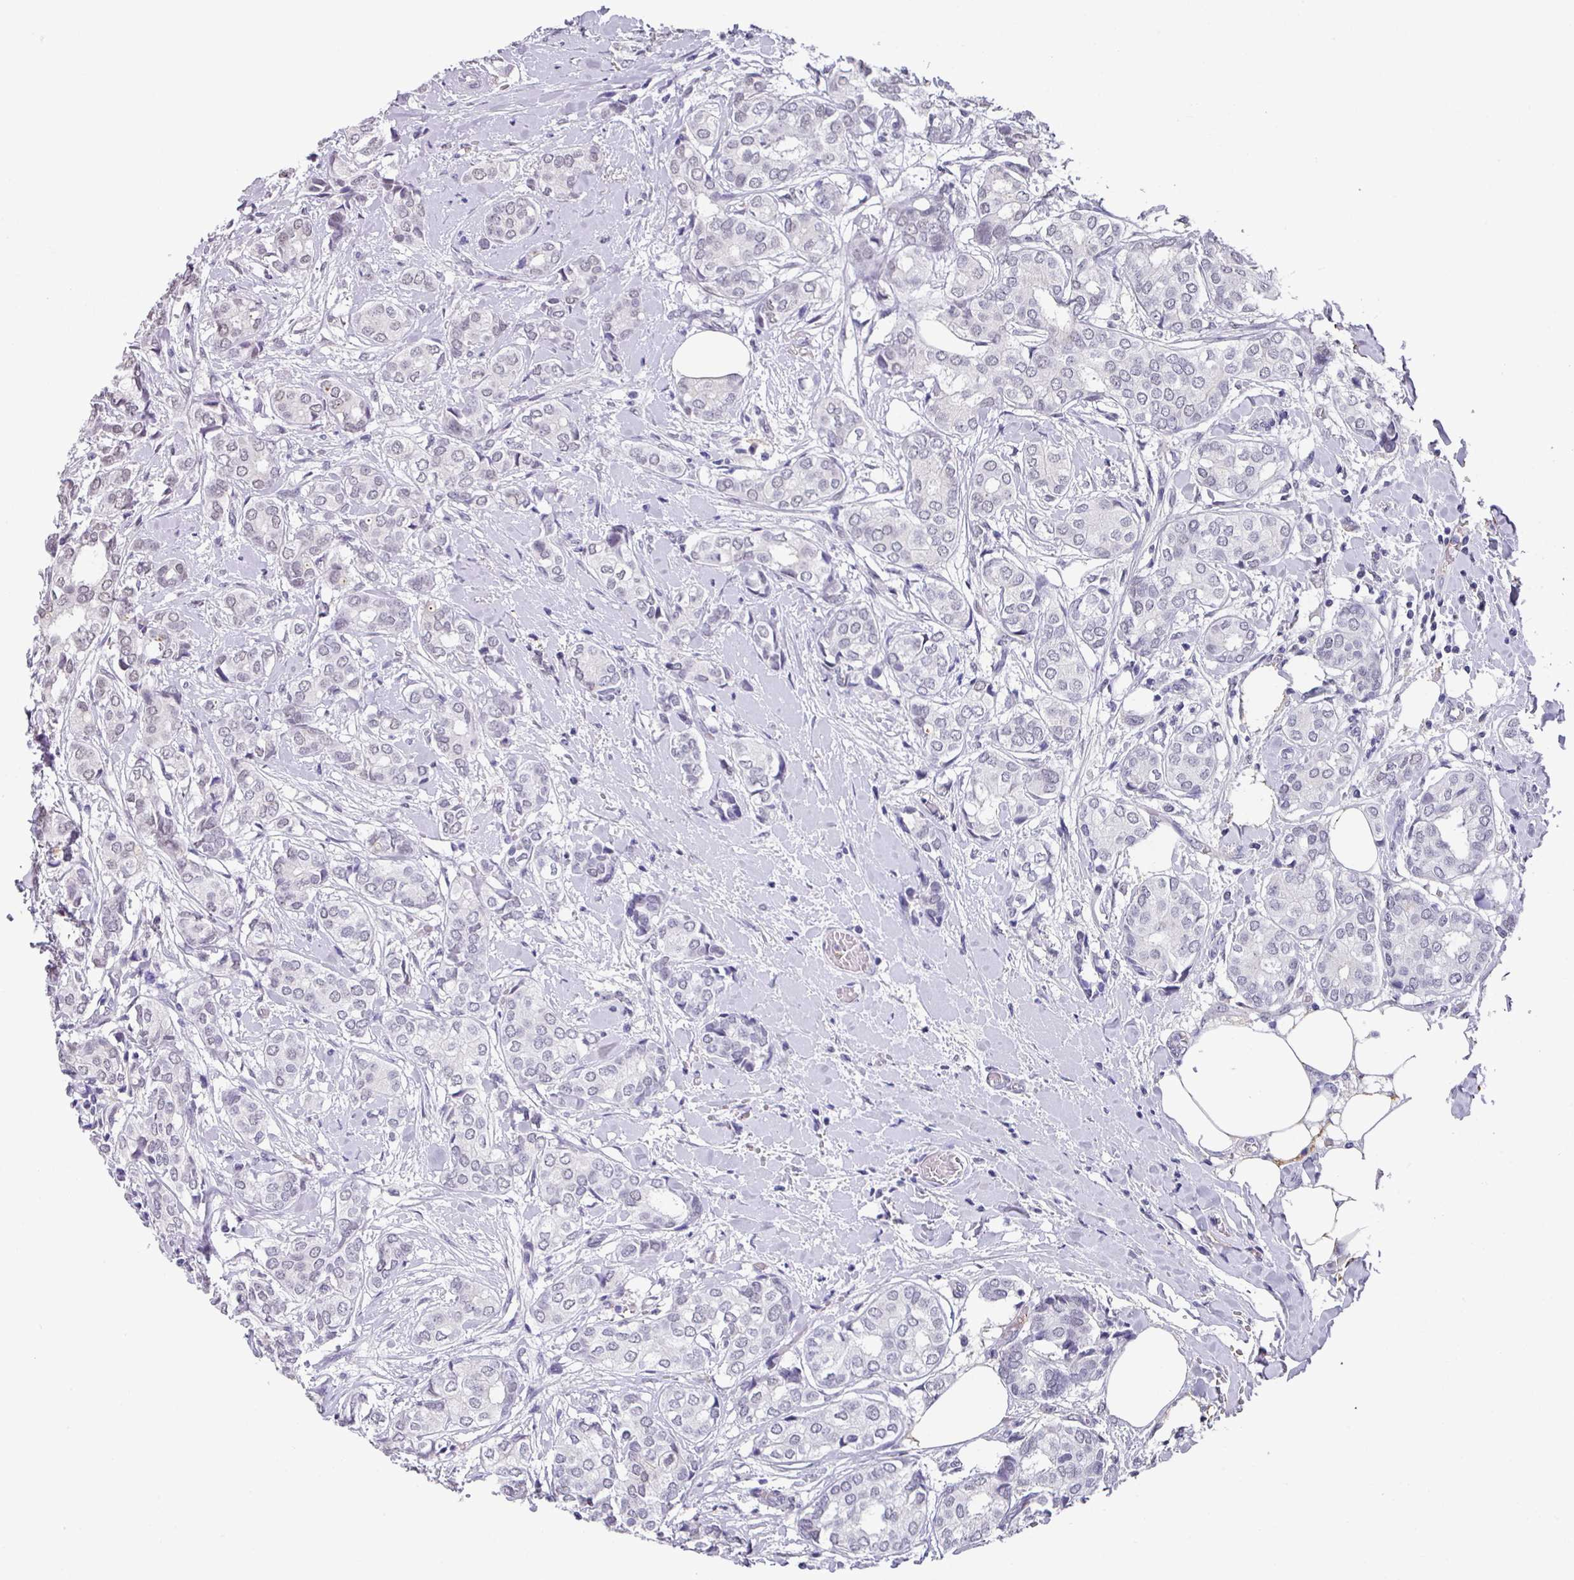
{"staining": {"intensity": "negative", "quantity": "none", "location": "none"}, "tissue": "breast cancer", "cell_type": "Tumor cells", "image_type": "cancer", "snomed": [{"axis": "morphology", "description": "Duct carcinoma"}, {"axis": "topography", "description": "Breast"}], "caption": "This is a image of IHC staining of breast infiltrating ductal carcinoma, which shows no positivity in tumor cells.", "gene": "C1QB", "patient": {"sex": "female", "age": 73}}